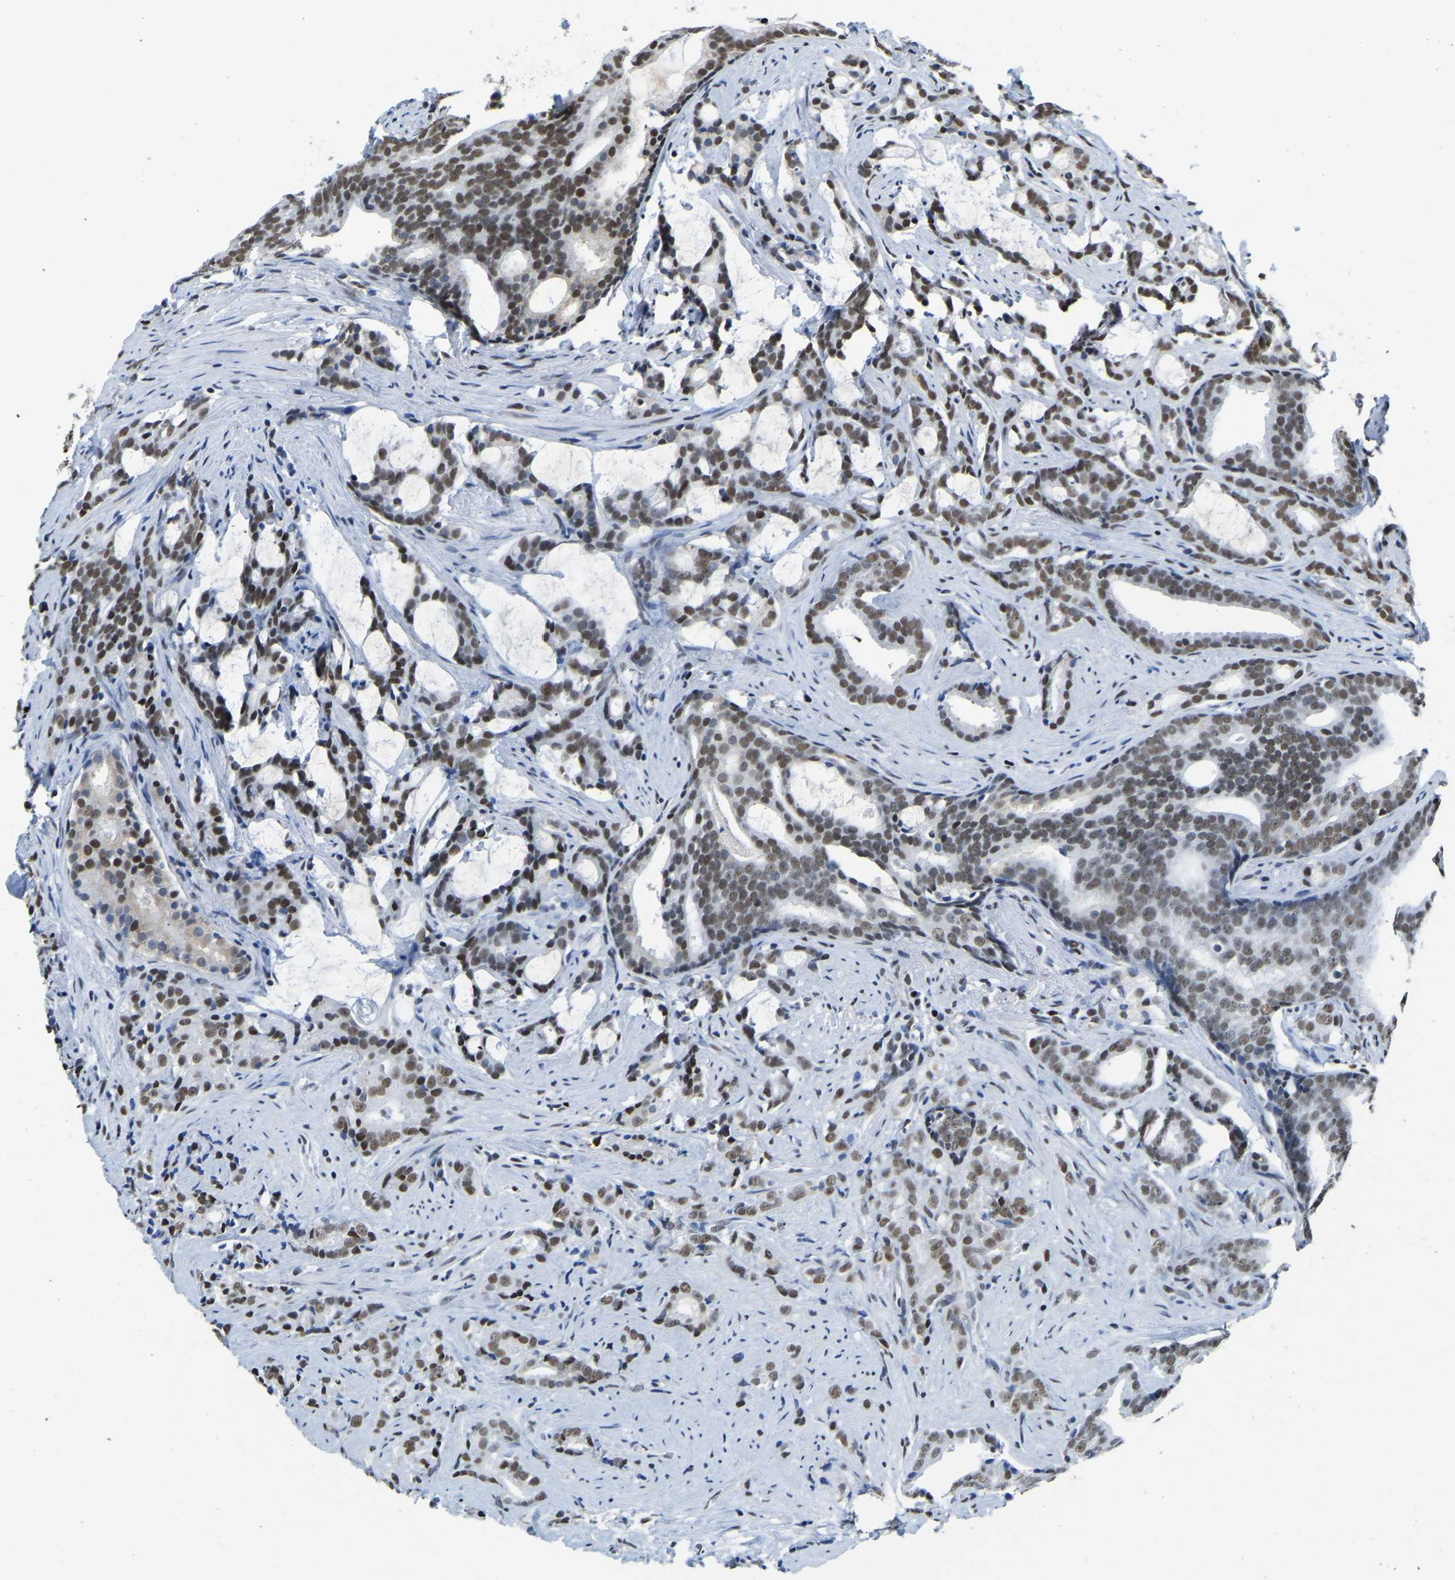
{"staining": {"intensity": "moderate", "quantity": ">75%", "location": "nuclear"}, "tissue": "prostate cancer", "cell_type": "Tumor cells", "image_type": "cancer", "snomed": [{"axis": "morphology", "description": "Adenocarcinoma, Low grade"}, {"axis": "topography", "description": "Prostate"}], "caption": "Prostate cancer was stained to show a protein in brown. There is medium levels of moderate nuclear positivity in approximately >75% of tumor cells.", "gene": "UBA1", "patient": {"sex": "male", "age": 58}}